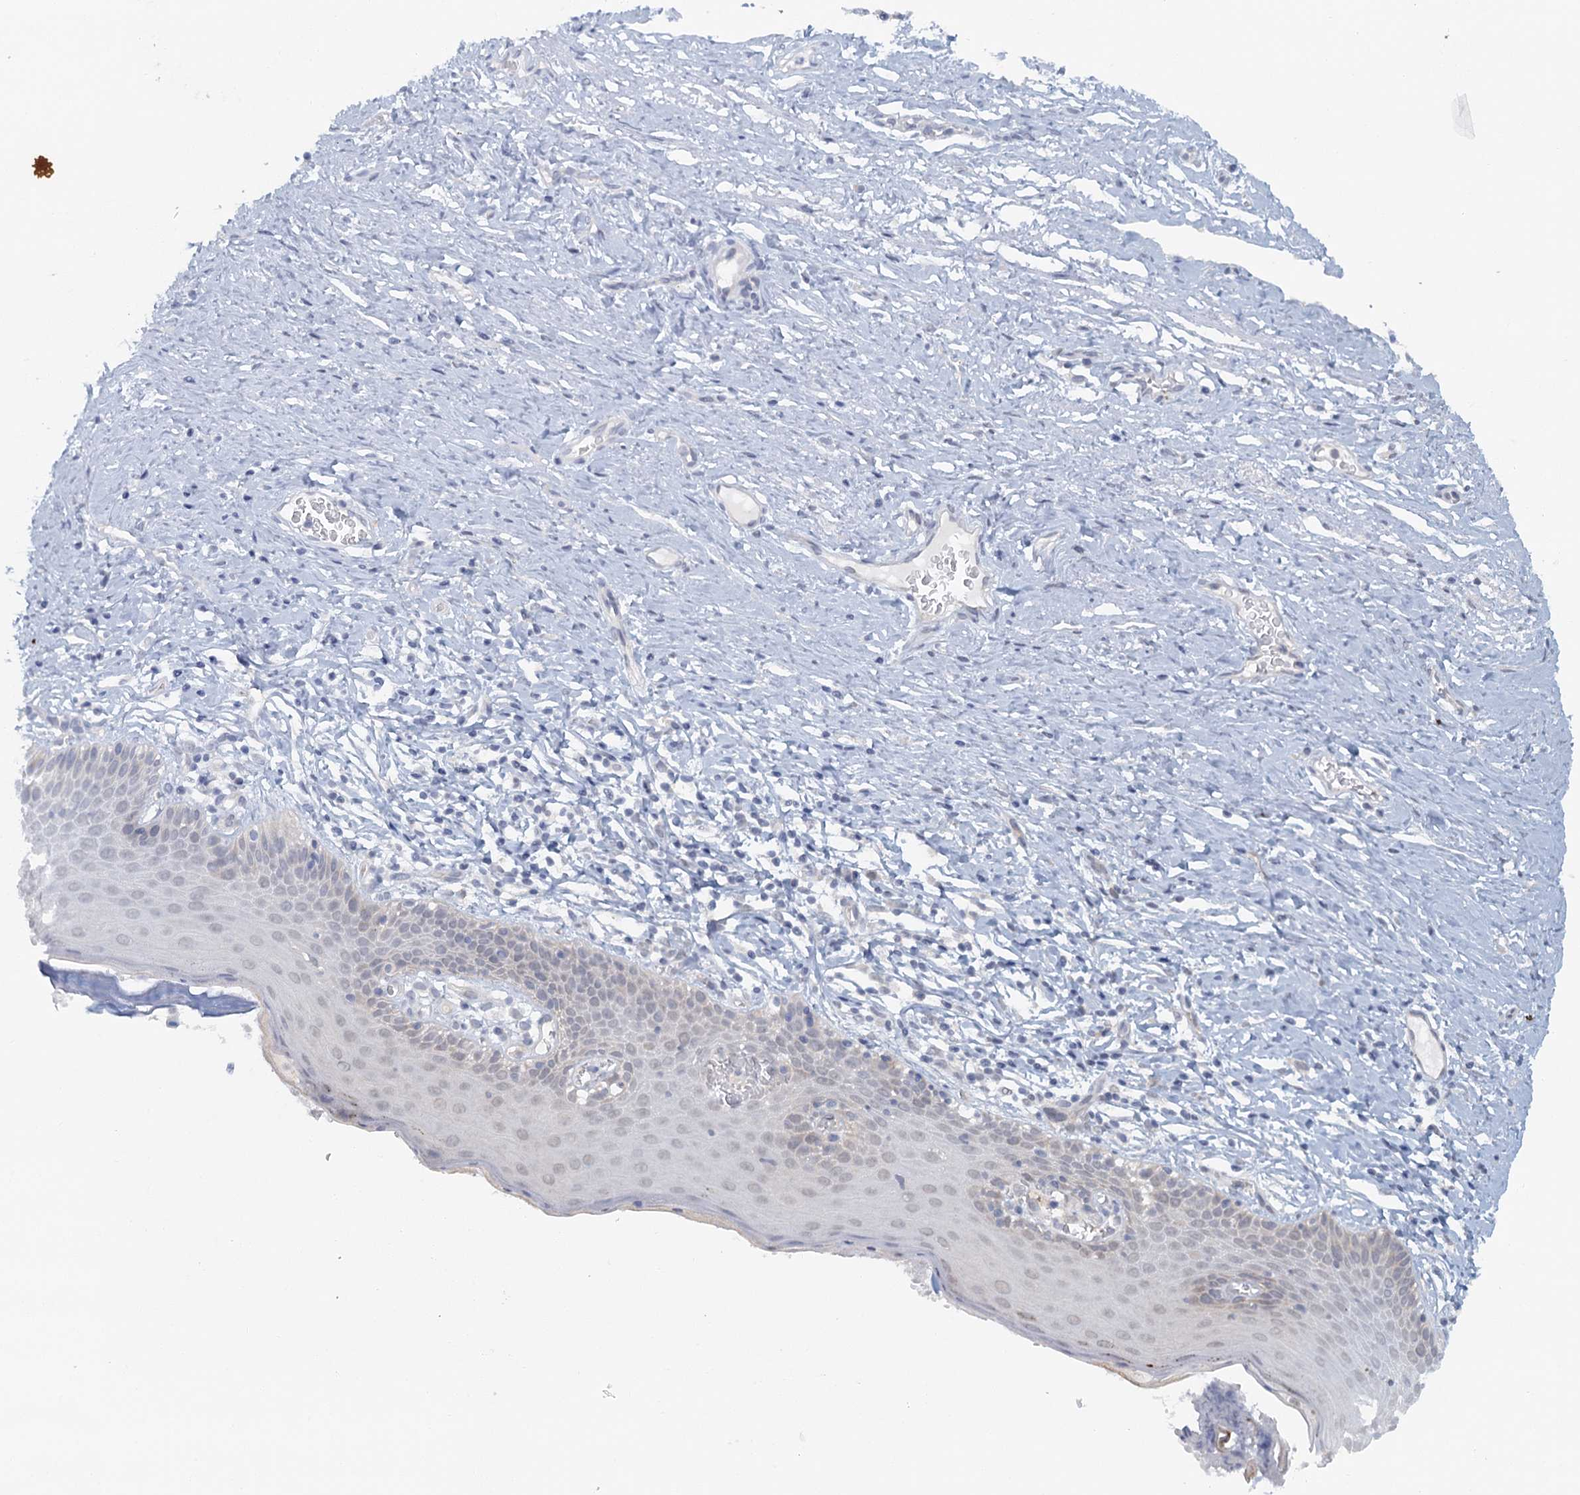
{"staining": {"intensity": "negative", "quantity": "none", "location": "none"}, "tissue": "cervix", "cell_type": "Glandular cells", "image_type": "normal", "snomed": [{"axis": "morphology", "description": "Normal tissue, NOS"}, {"axis": "topography", "description": "Cervix"}], "caption": "DAB immunohistochemical staining of normal cervix displays no significant expression in glandular cells.", "gene": "TAS2R42", "patient": {"sex": "female", "age": 42}}